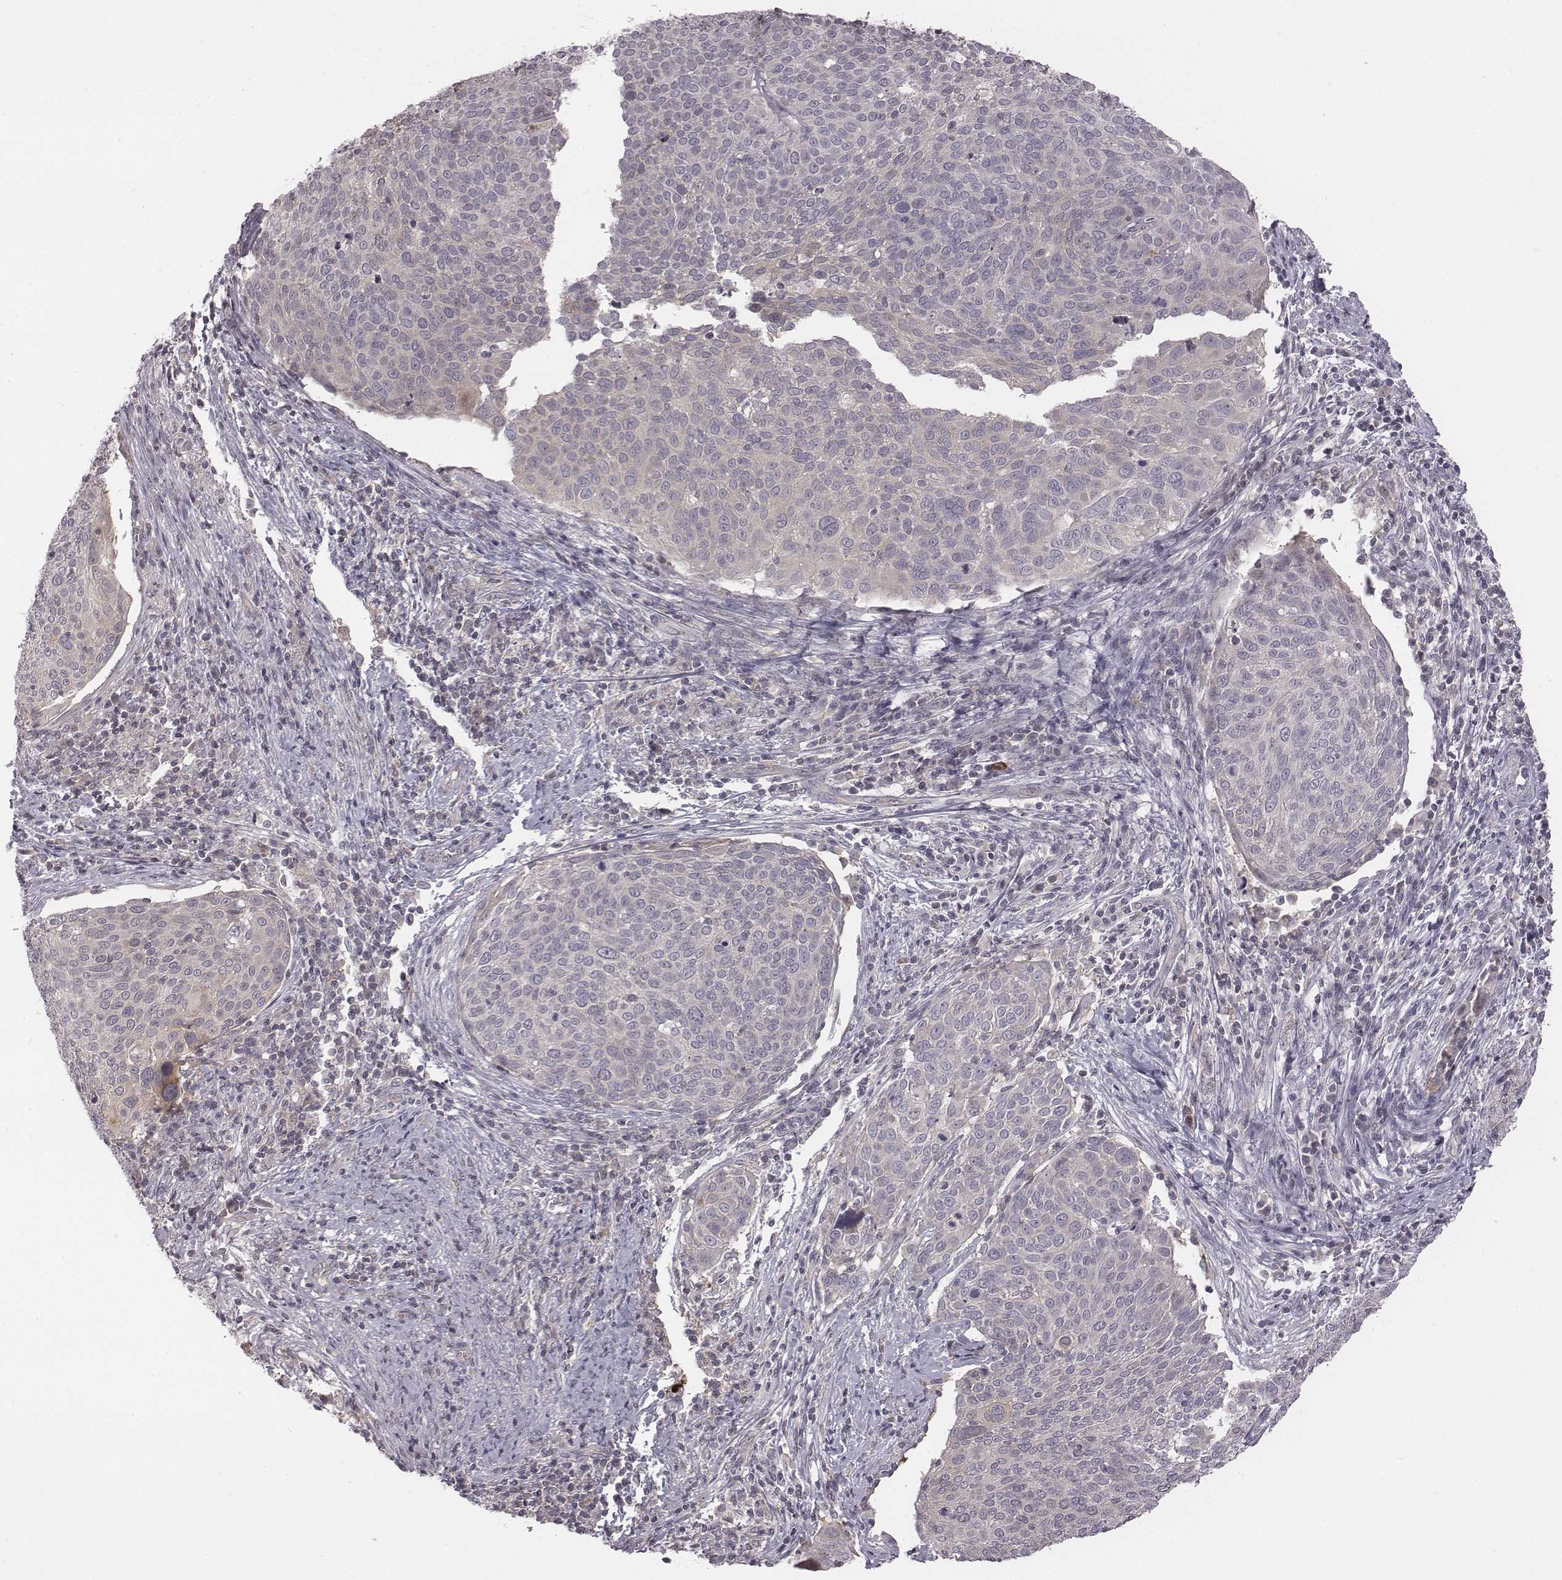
{"staining": {"intensity": "negative", "quantity": "none", "location": "none"}, "tissue": "cervical cancer", "cell_type": "Tumor cells", "image_type": "cancer", "snomed": [{"axis": "morphology", "description": "Squamous cell carcinoma, NOS"}, {"axis": "topography", "description": "Cervix"}], "caption": "Tumor cells are negative for protein expression in human cervical cancer (squamous cell carcinoma).", "gene": "BICDL1", "patient": {"sex": "female", "age": 39}}